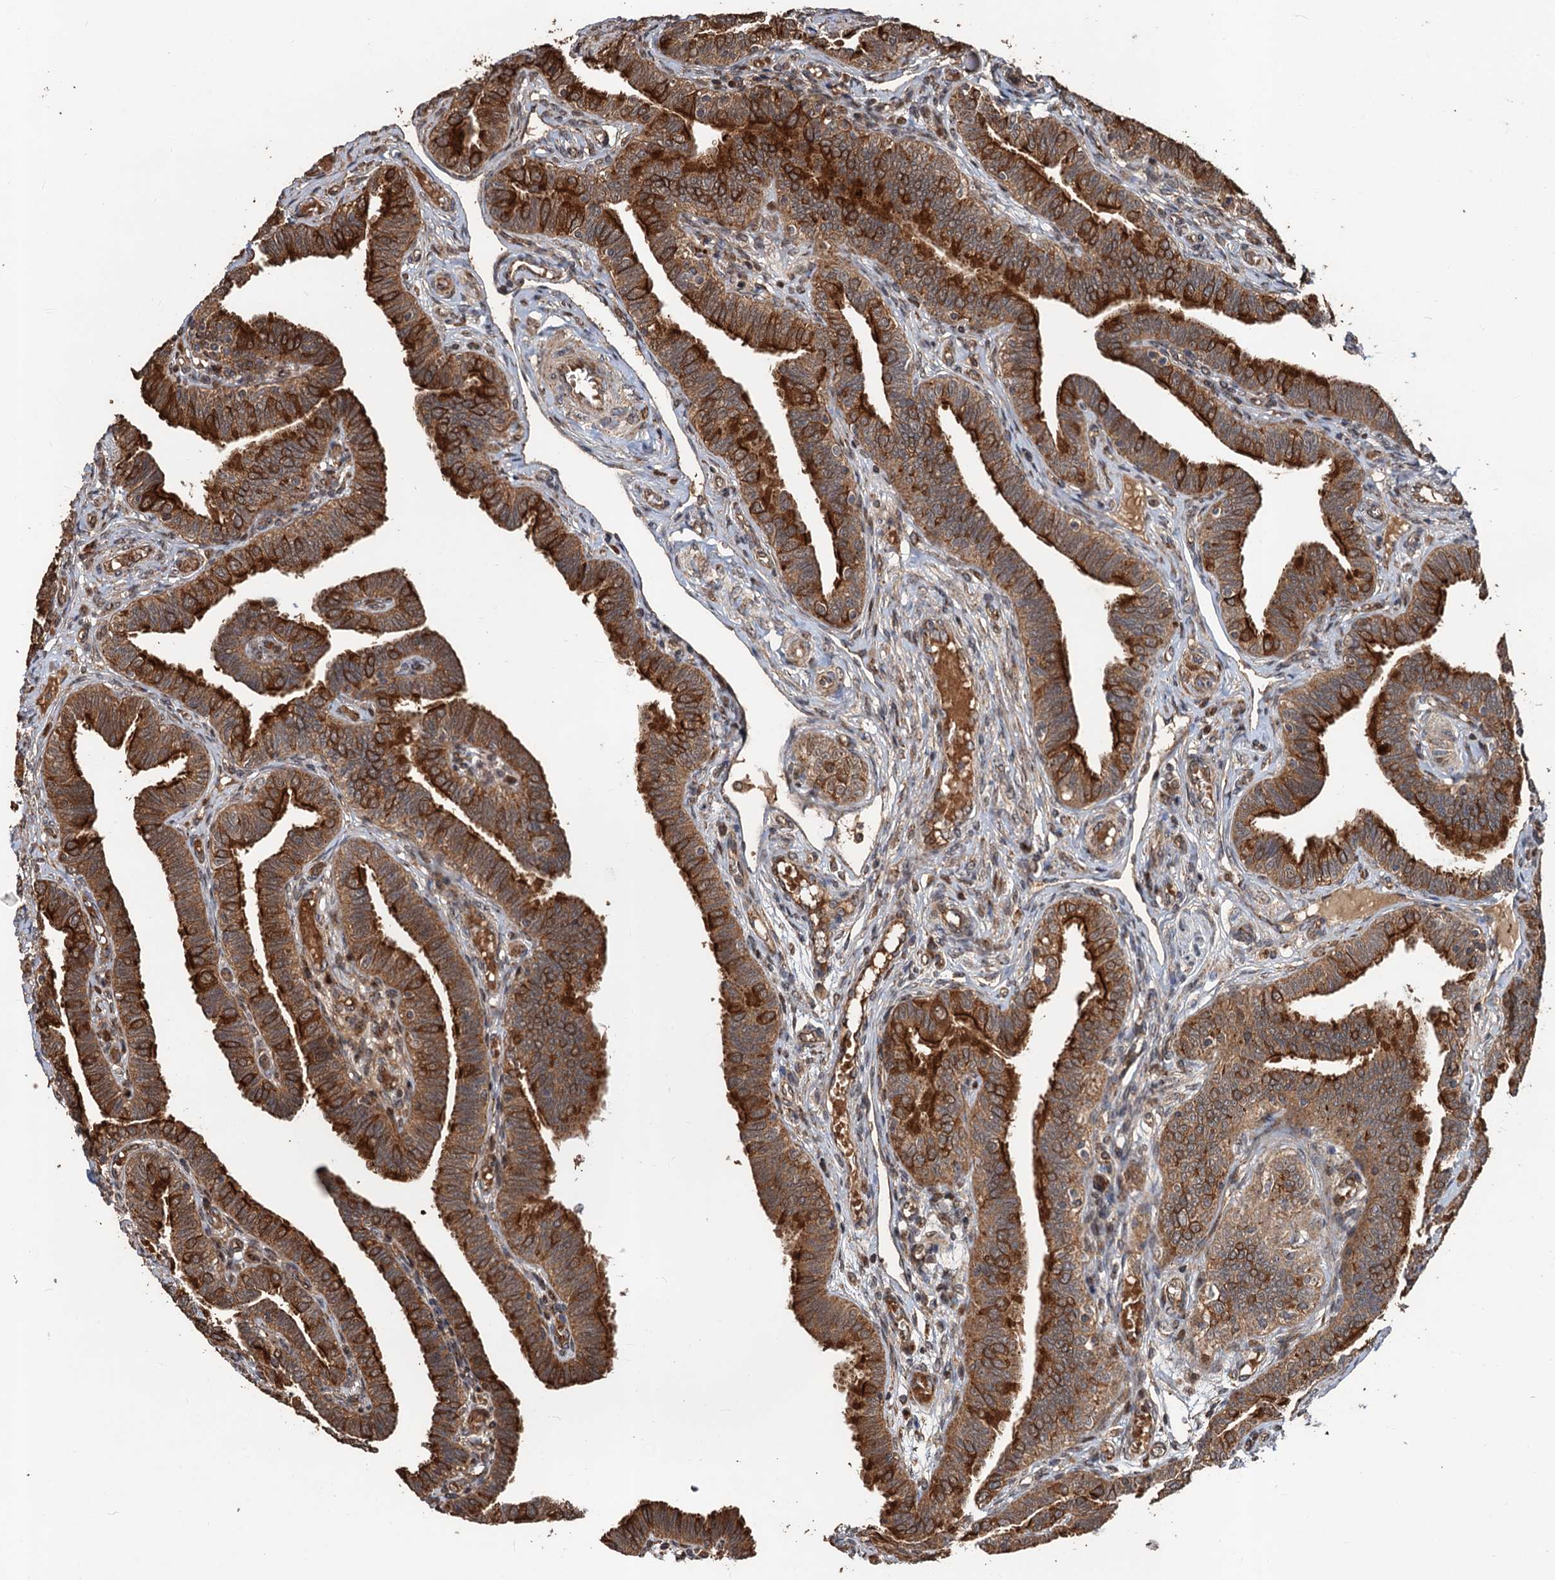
{"staining": {"intensity": "strong", "quantity": ">75%", "location": "cytoplasmic/membranous"}, "tissue": "fallopian tube", "cell_type": "Glandular cells", "image_type": "normal", "snomed": [{"axis": "morphology", "description": "Normal tissue, NOS"}, {"axis": "topography", "description": "Fallopian tube"}], "caption": "Glandular cells demonstrate high levels of strong cytoplasmic/membranous staining in approximately >75% of cells in unremarkable fallopian tube.", "gene": "DEXI", "patient": {"sex": "female", "age": 39}}